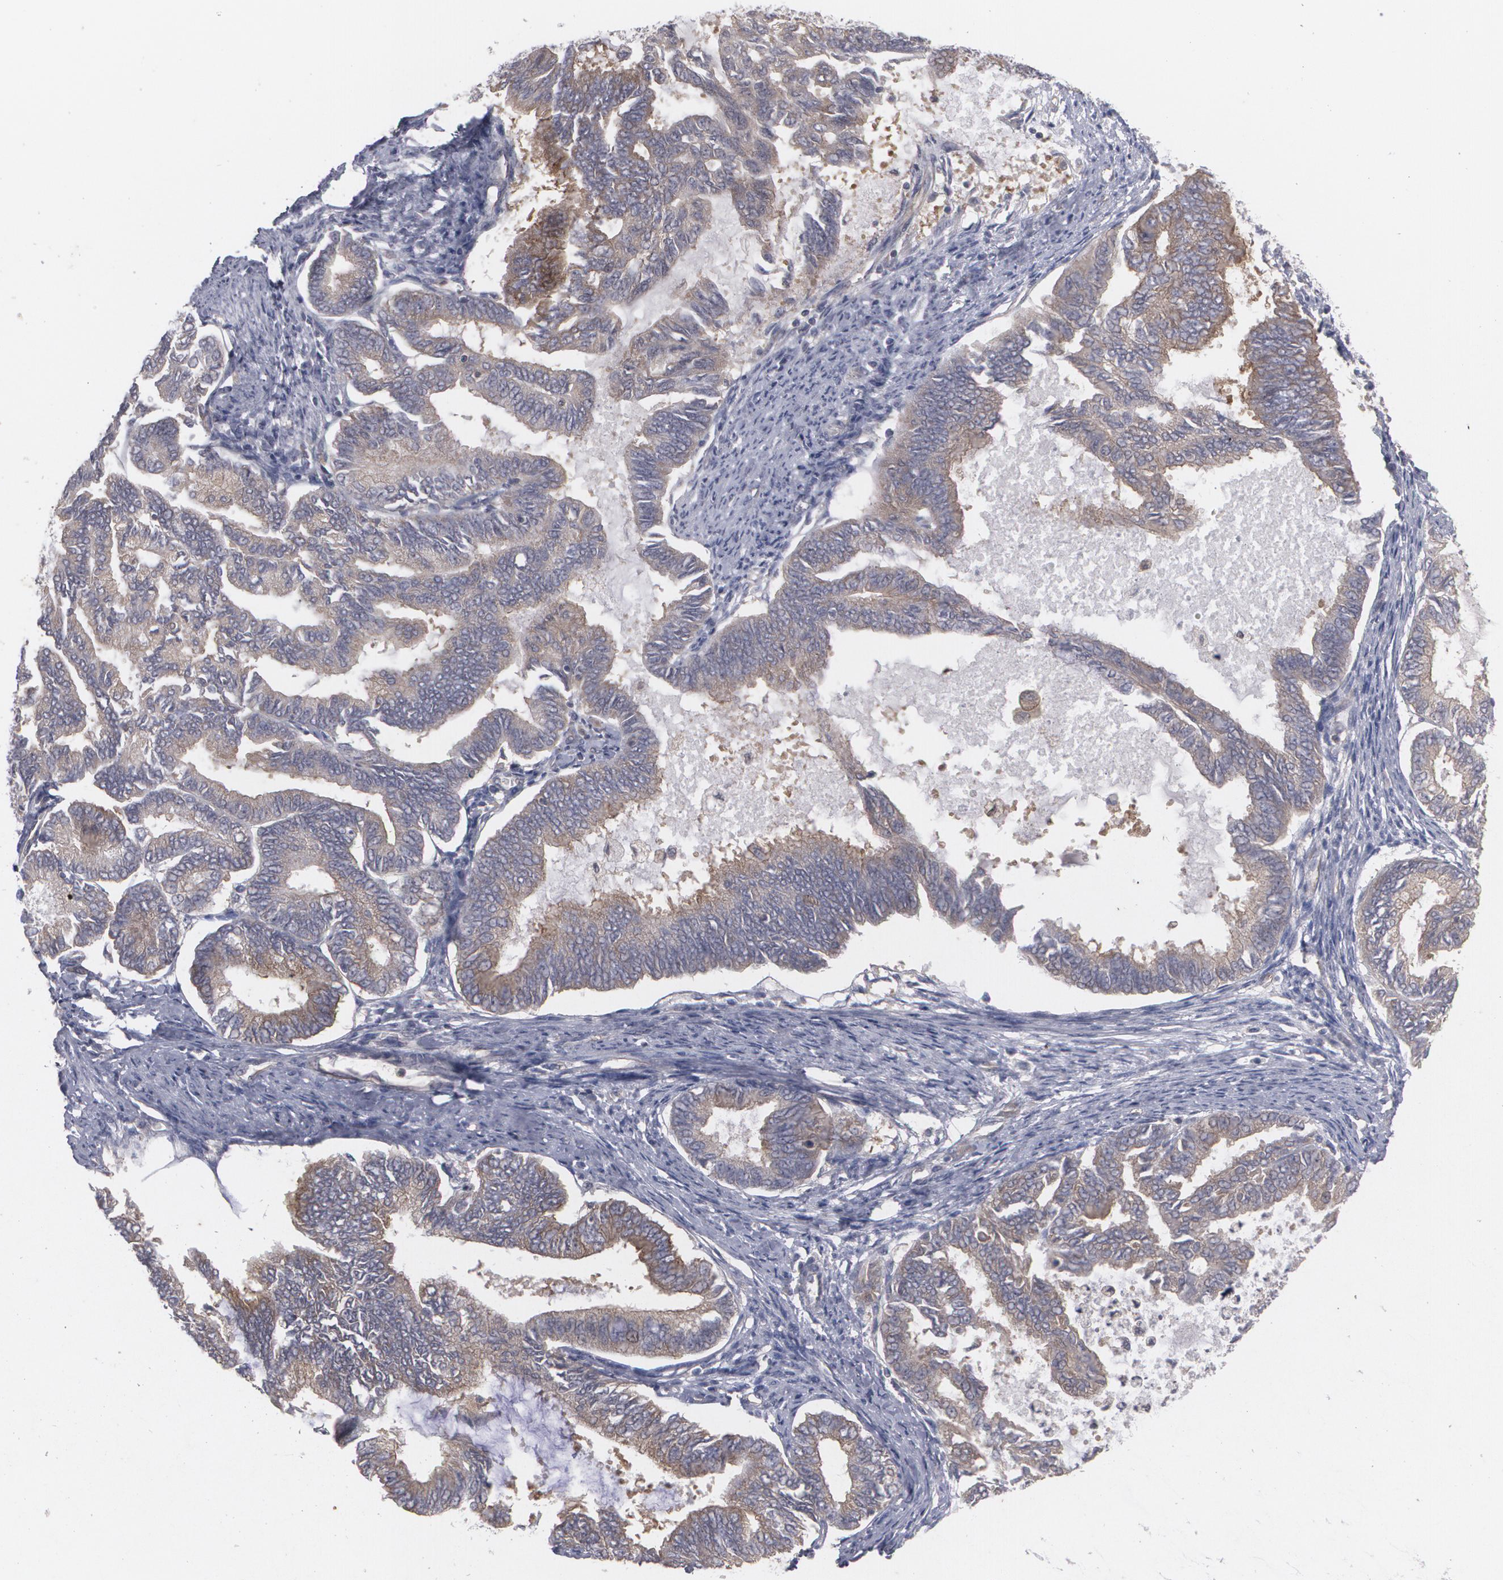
{"staining": {"intensity": "weak", "quantity": "25%-75%", "location": "cytoplasmic/membranous"}, "tissue": "endometrial cancer", "cell_type": "Tumor cells", "image_type": "cancer", "snomed": [{"axis": "morphology", "description": "Adenocarcinoma, NOS"}, {"axis": "topography", "description": "Endometrium"}], "caption": "Immunohistochemistry (DAB (3,3'-diaminobenzidine)) staining of human endometrial adenocarcinoma demonstrates weak cytoplasmic/membranous protein positivity in about 25%-75% of tumor cells.", "gene": "HTT", "patient": {"sex": "female", "age": 86}}